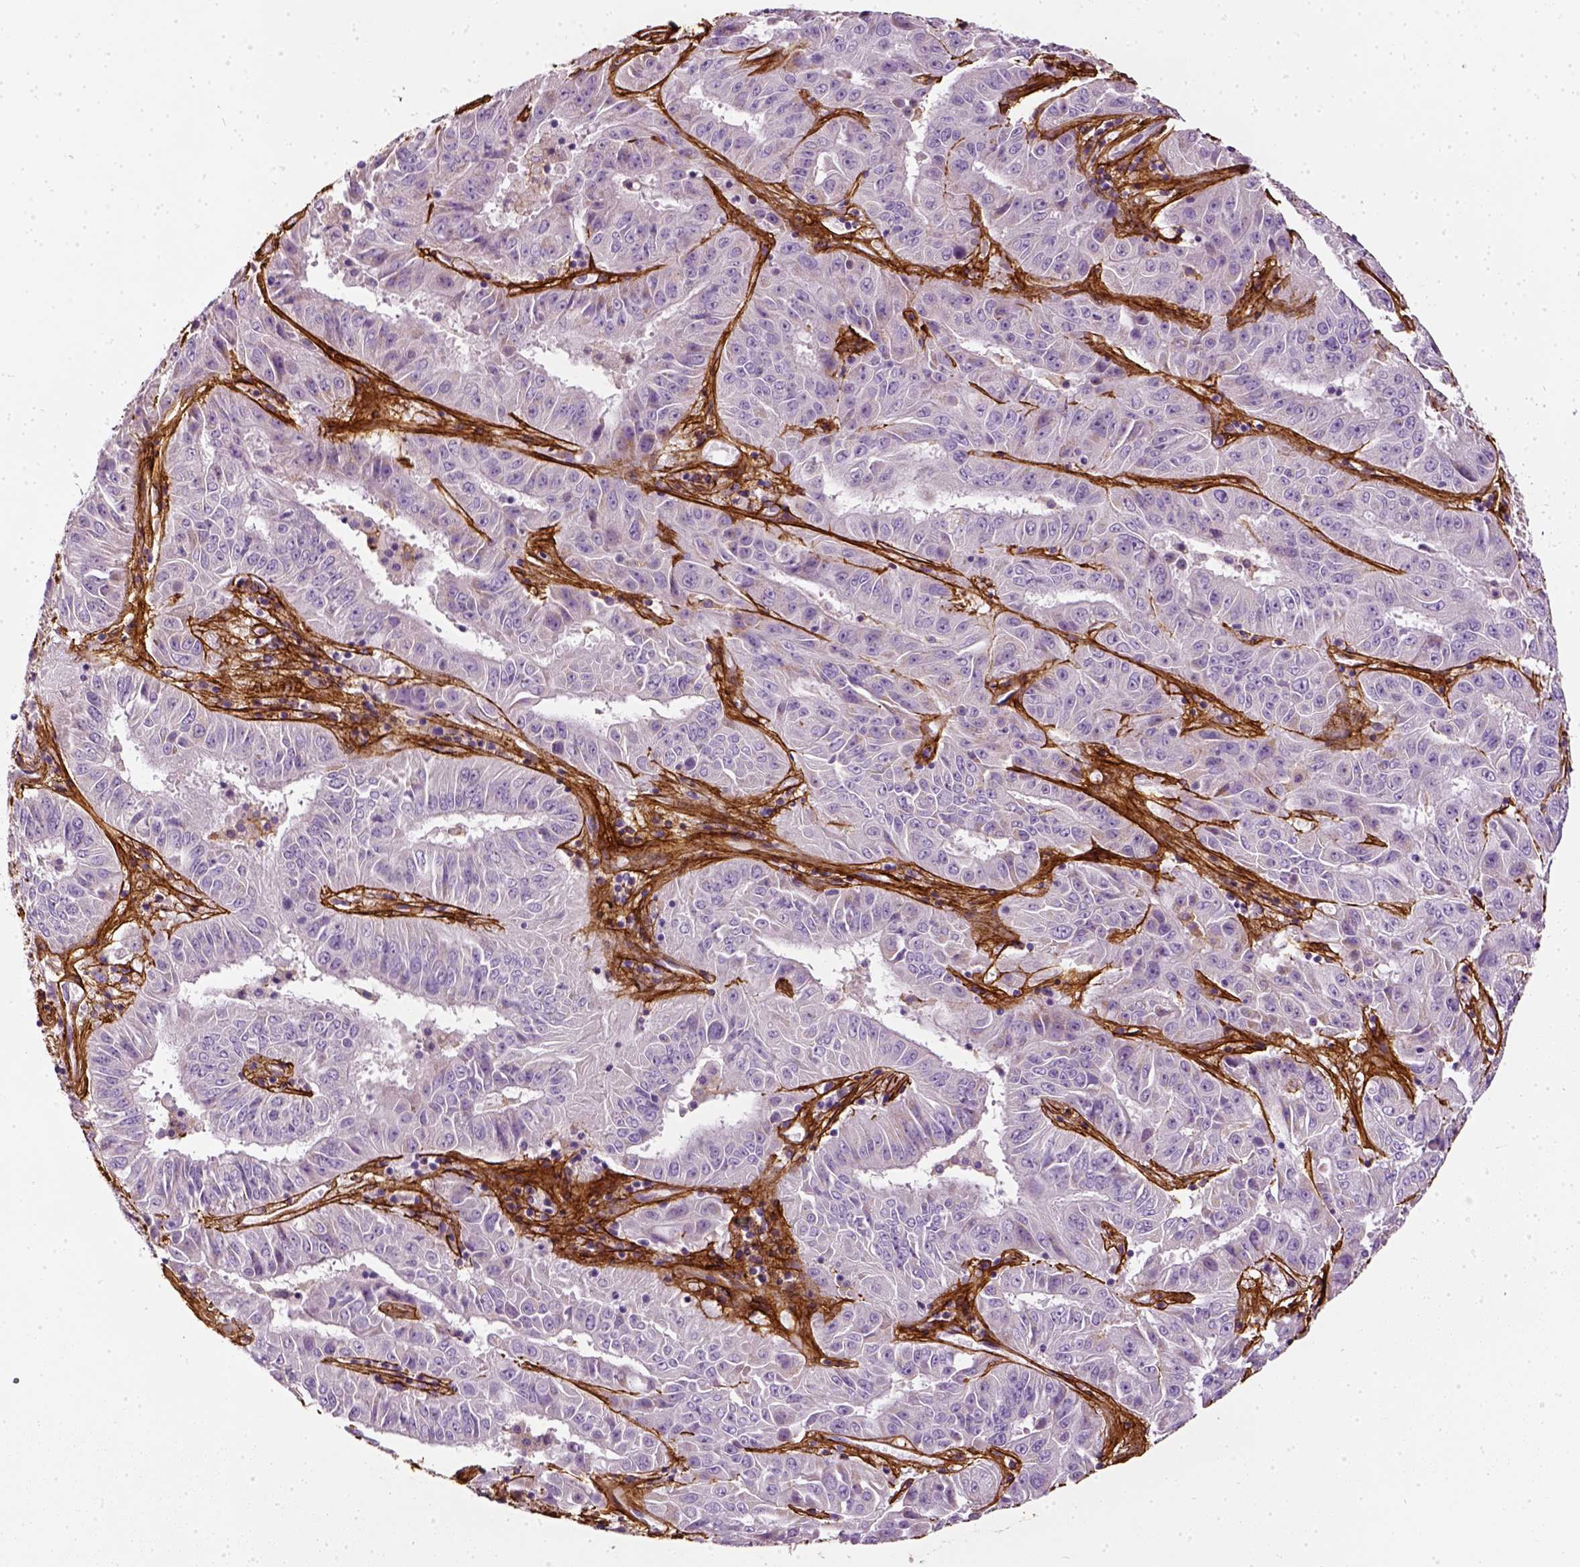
{"staining": {"intensity": "negative", "quantity": "none", "location": "none"}, "tissue": "pancreatic cancer", "cell_type": "Tumor cells", "image_type": "cancer", "snomed": [{"axis": "morphology", "description": "Adenocarcinoma, NOS"}, {"axis": "topography", "description": "Pancreas"}], "caption": "Immunohistochemistry micrograph of human adenocarcinoma (pancreatic) stained for a protein (brown), which displays no staining in tumor cells.", "gene": "COL6A2", "patient": {"sex": "male", "age": 63}}